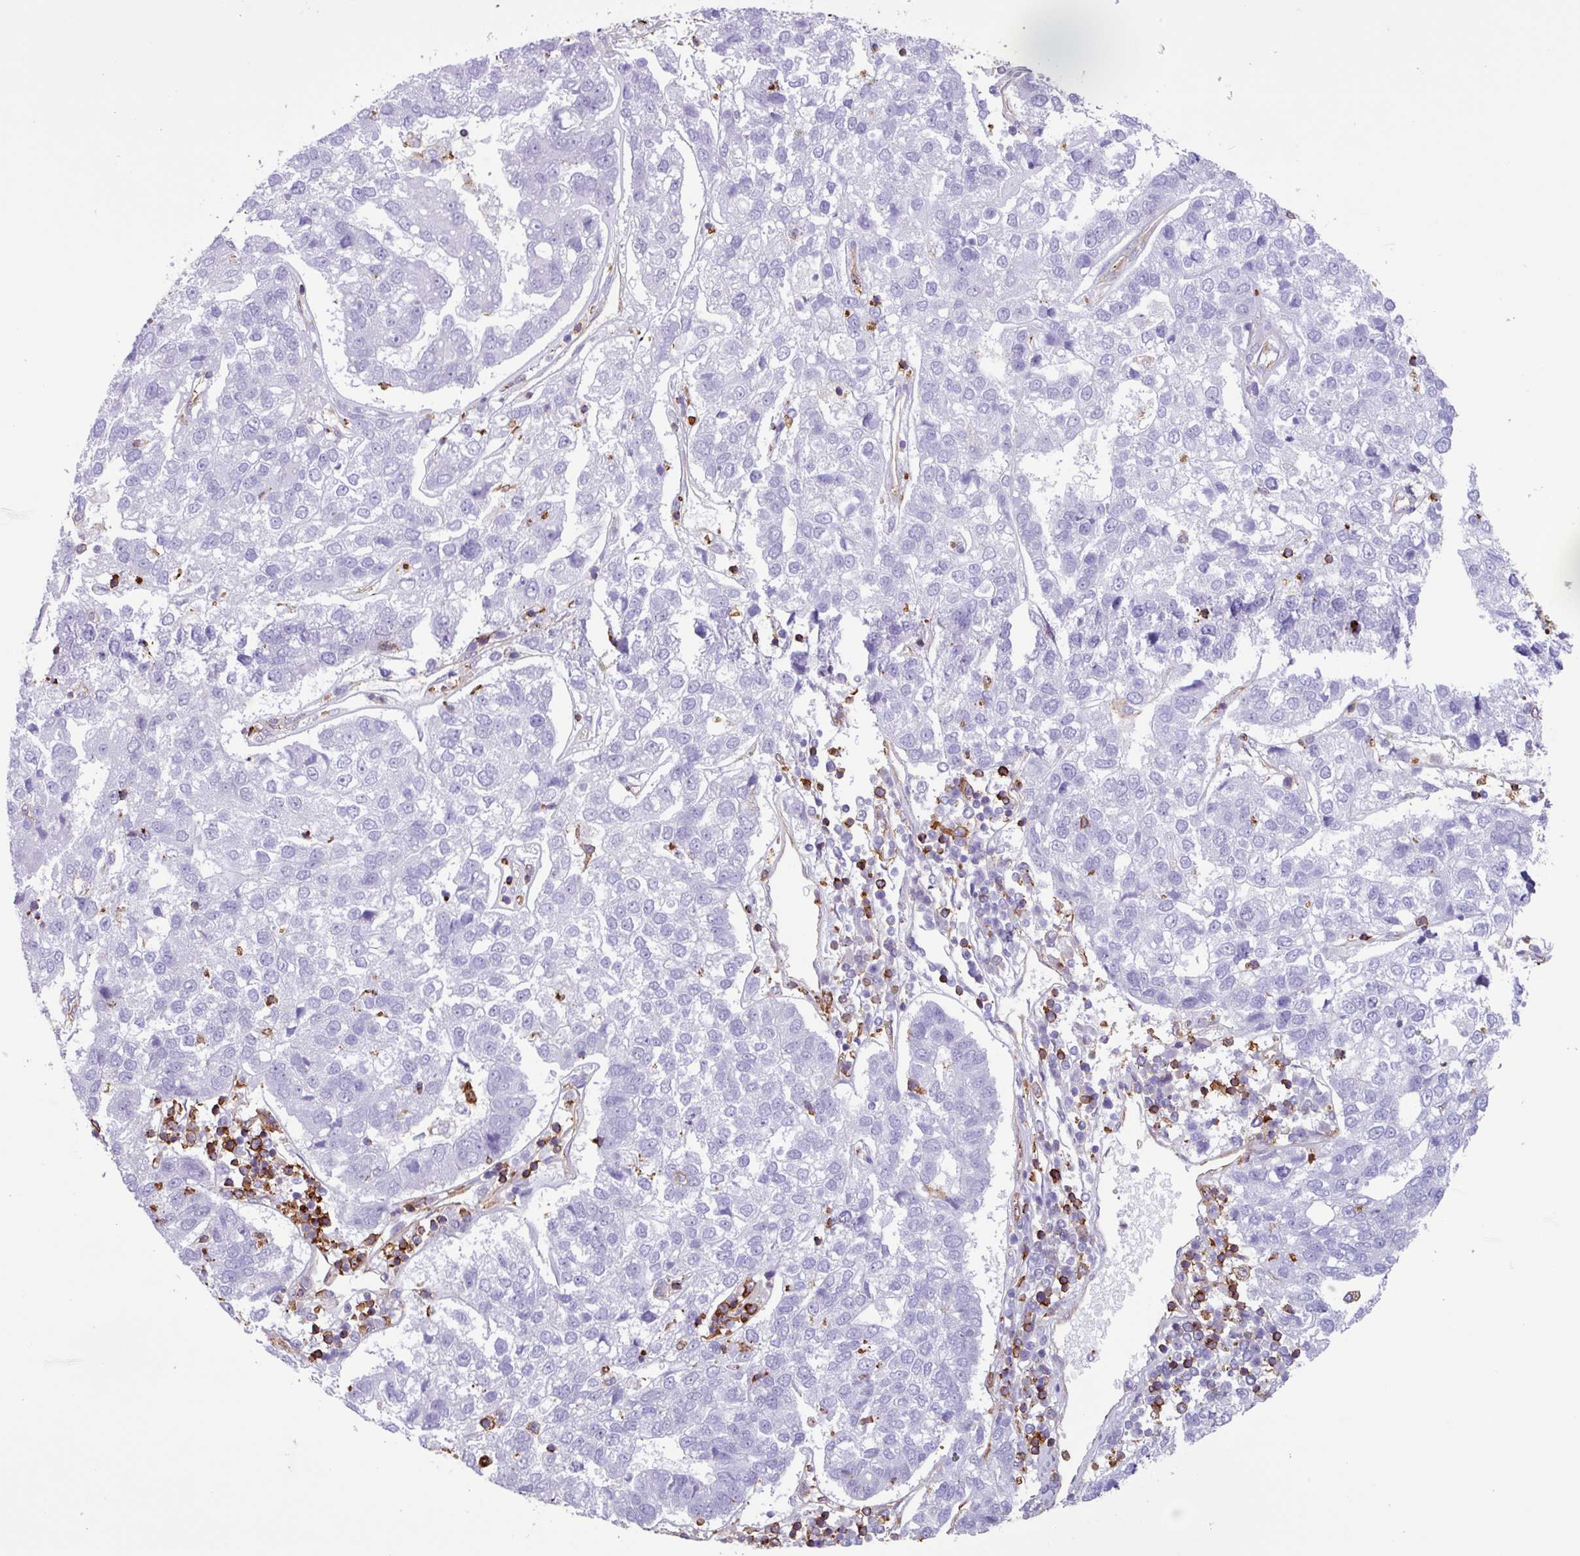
{"staining": {"intensity": "negative", "quantity": "none", "location": "none"}, "tissue": "pancreatic cancer", "cell_type": "Tumor cells", "image_type": "cancer", "snomed": [{"axis": "morphology", "description": "Adenocarcinoma, NOS"}, {"axis": "topography", "description": "Pancreas"}], "caption": "A micrograph of human pancreatic cancer is negative for staining in tumor cells.", "gene": "PPP1R18", "patient": {"sex": "female", "age": 61}}